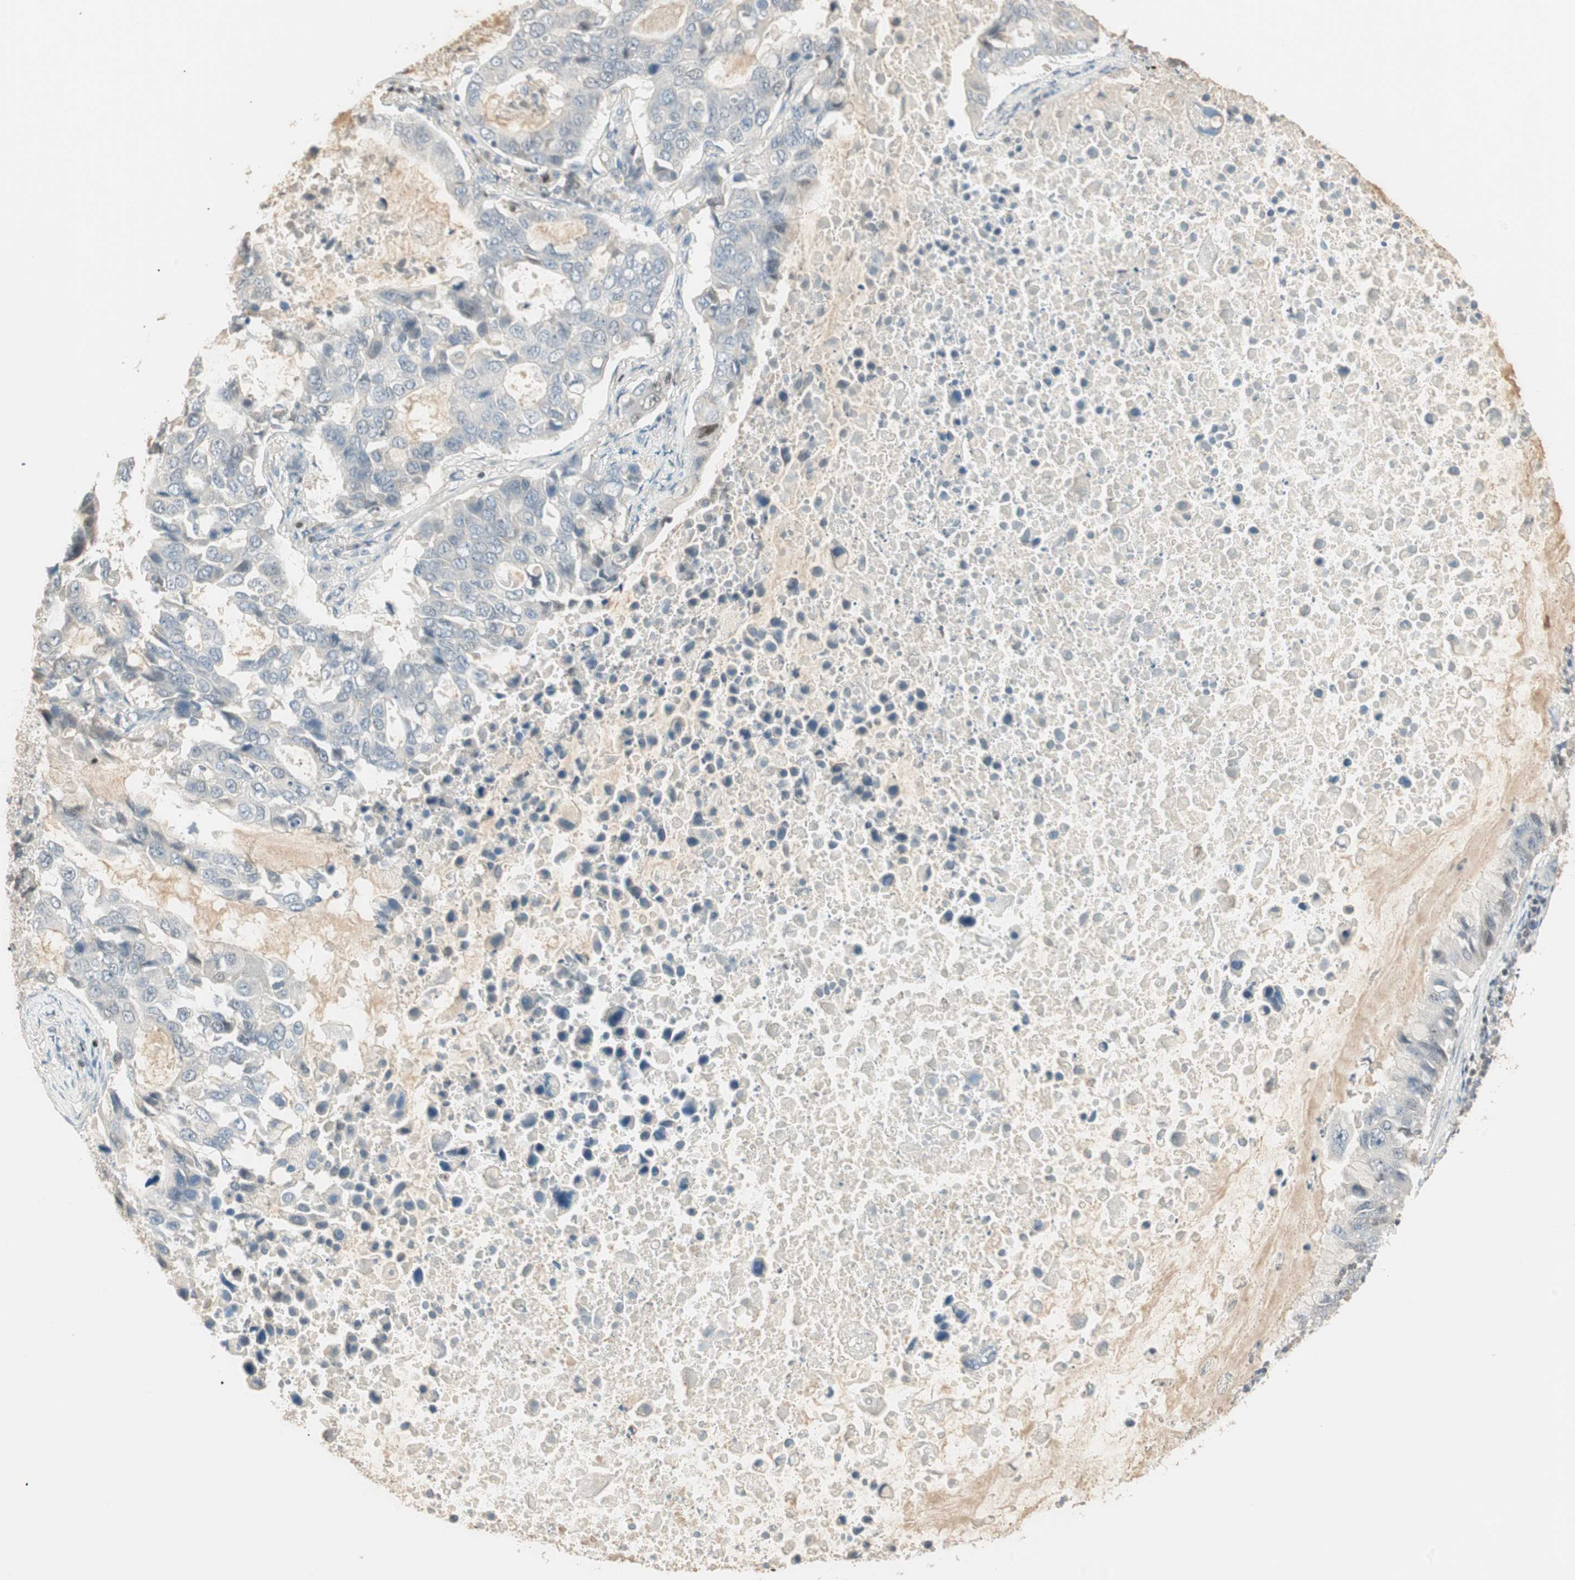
{"staining": {"intensity": "negative", "quantity": "none", "location": "none"}, "tissue": "lung cancer", "cell_type": "Tumor cells", "image_type": "cancer", "snomed": [{"axis": "morphology", "description": "Adenocarcinoma, NOS"}, {"axis": "topography", "description": "Lung"}], "caption": "There is no significant expression in tumor cells of adenocarcinoma (lung).", "gene": "RUNX2", "patient": {"sex": "male", "age": 64}}